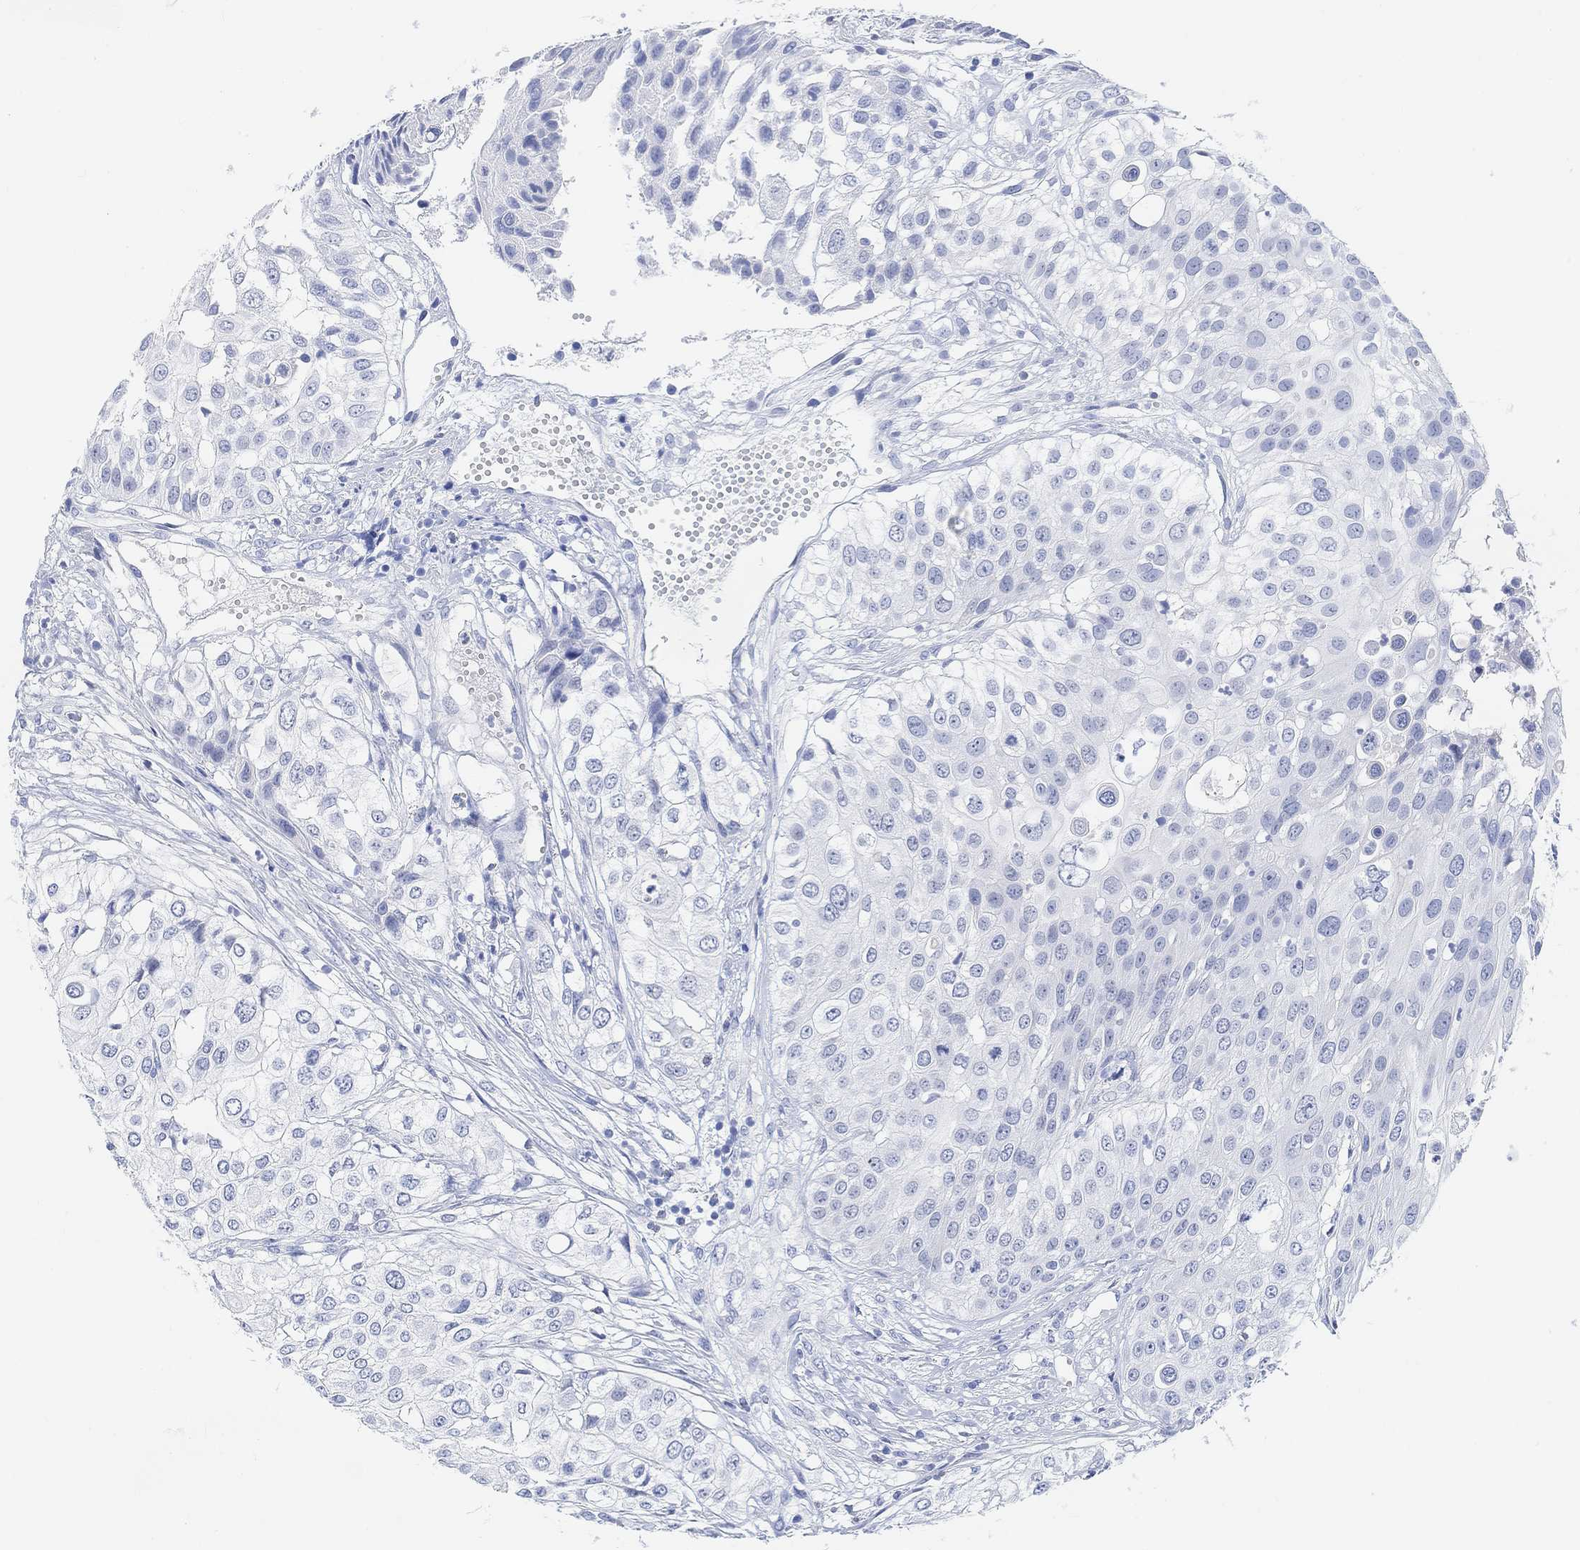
{"staining": {"intensity": "negative", "quantity": "none", "location": "none"}, "tissue": "urothelial cancer", "cell_type": "Tumor cells", "image_type": "cancer", "snomed": [{"axis": "morphology", "description": "Urothelial carcinoma, High grade"}, {"axis": "topography", "description": "Urinary bladder"}], "caption": "A histopathology image of urothelial cancer stained for a protein reveals no brown staining in tumor cells. The staining is performed using DAB brown chromogen with nuclei counter-stained in using hematoxylin.", "gene": "ENO4", "patient": {"sex": "female", "age": 79}}